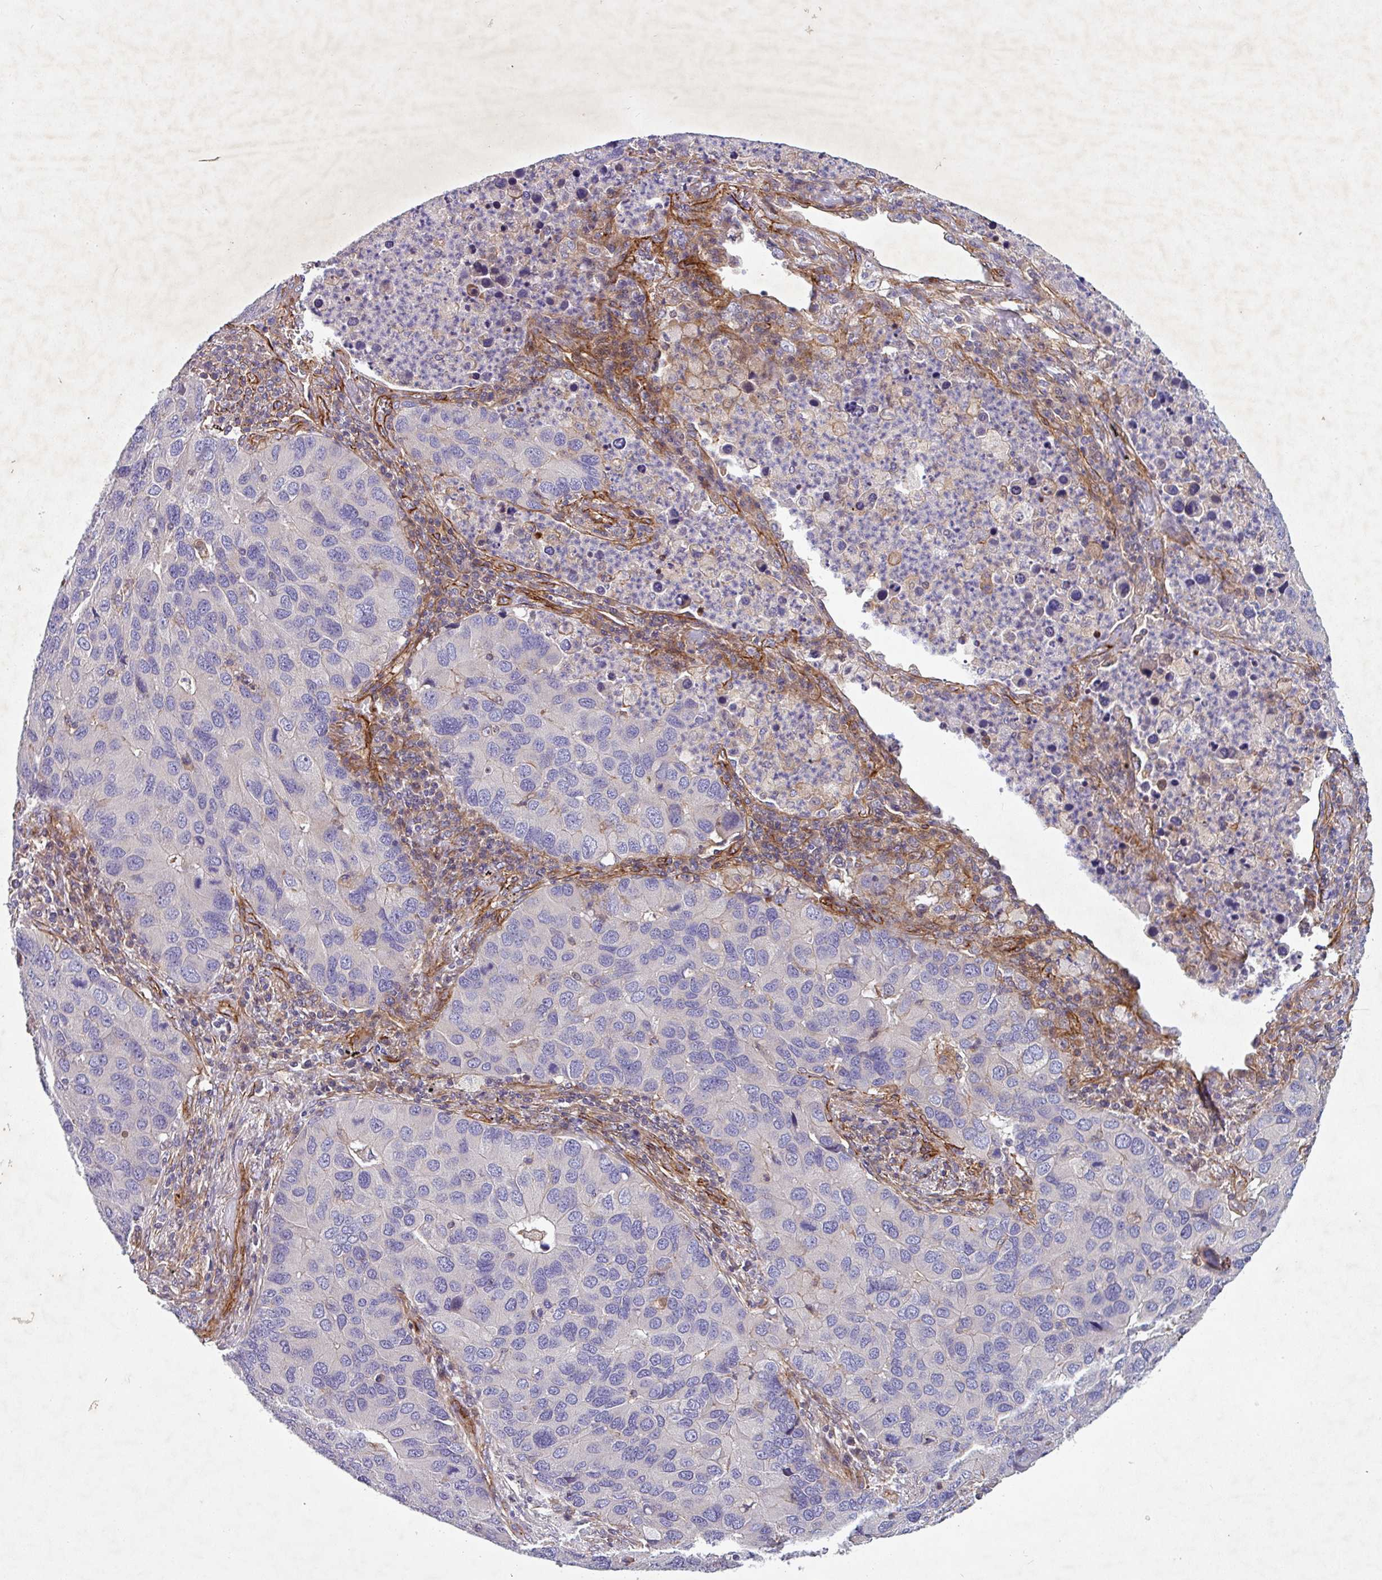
{"staining": {"intensity": "negative", "quantity": "none", "location": "none"}, "tissue": "lung cancer", "cell_type": "Tumor cells", "image_type": "cancer", "snomed": [{"axis": "morphology", "description": "Aneuploidy"}, {"axis": "morphology", "description": "Adenocarcinoma, NOS"}, {"axis": "topography", "description": "Lymph node"}, {"axis": "topography", "description": "Lung"}], "caption": "IHC micrograph of adenocarcinoma (lung) stained for a protein (brown), which displays no expression in tumor cells. (DAB IHC with hematoxylin counter stain).", "gene": "ATP2C2", "patient": {"sex": "female", "age": 74}}